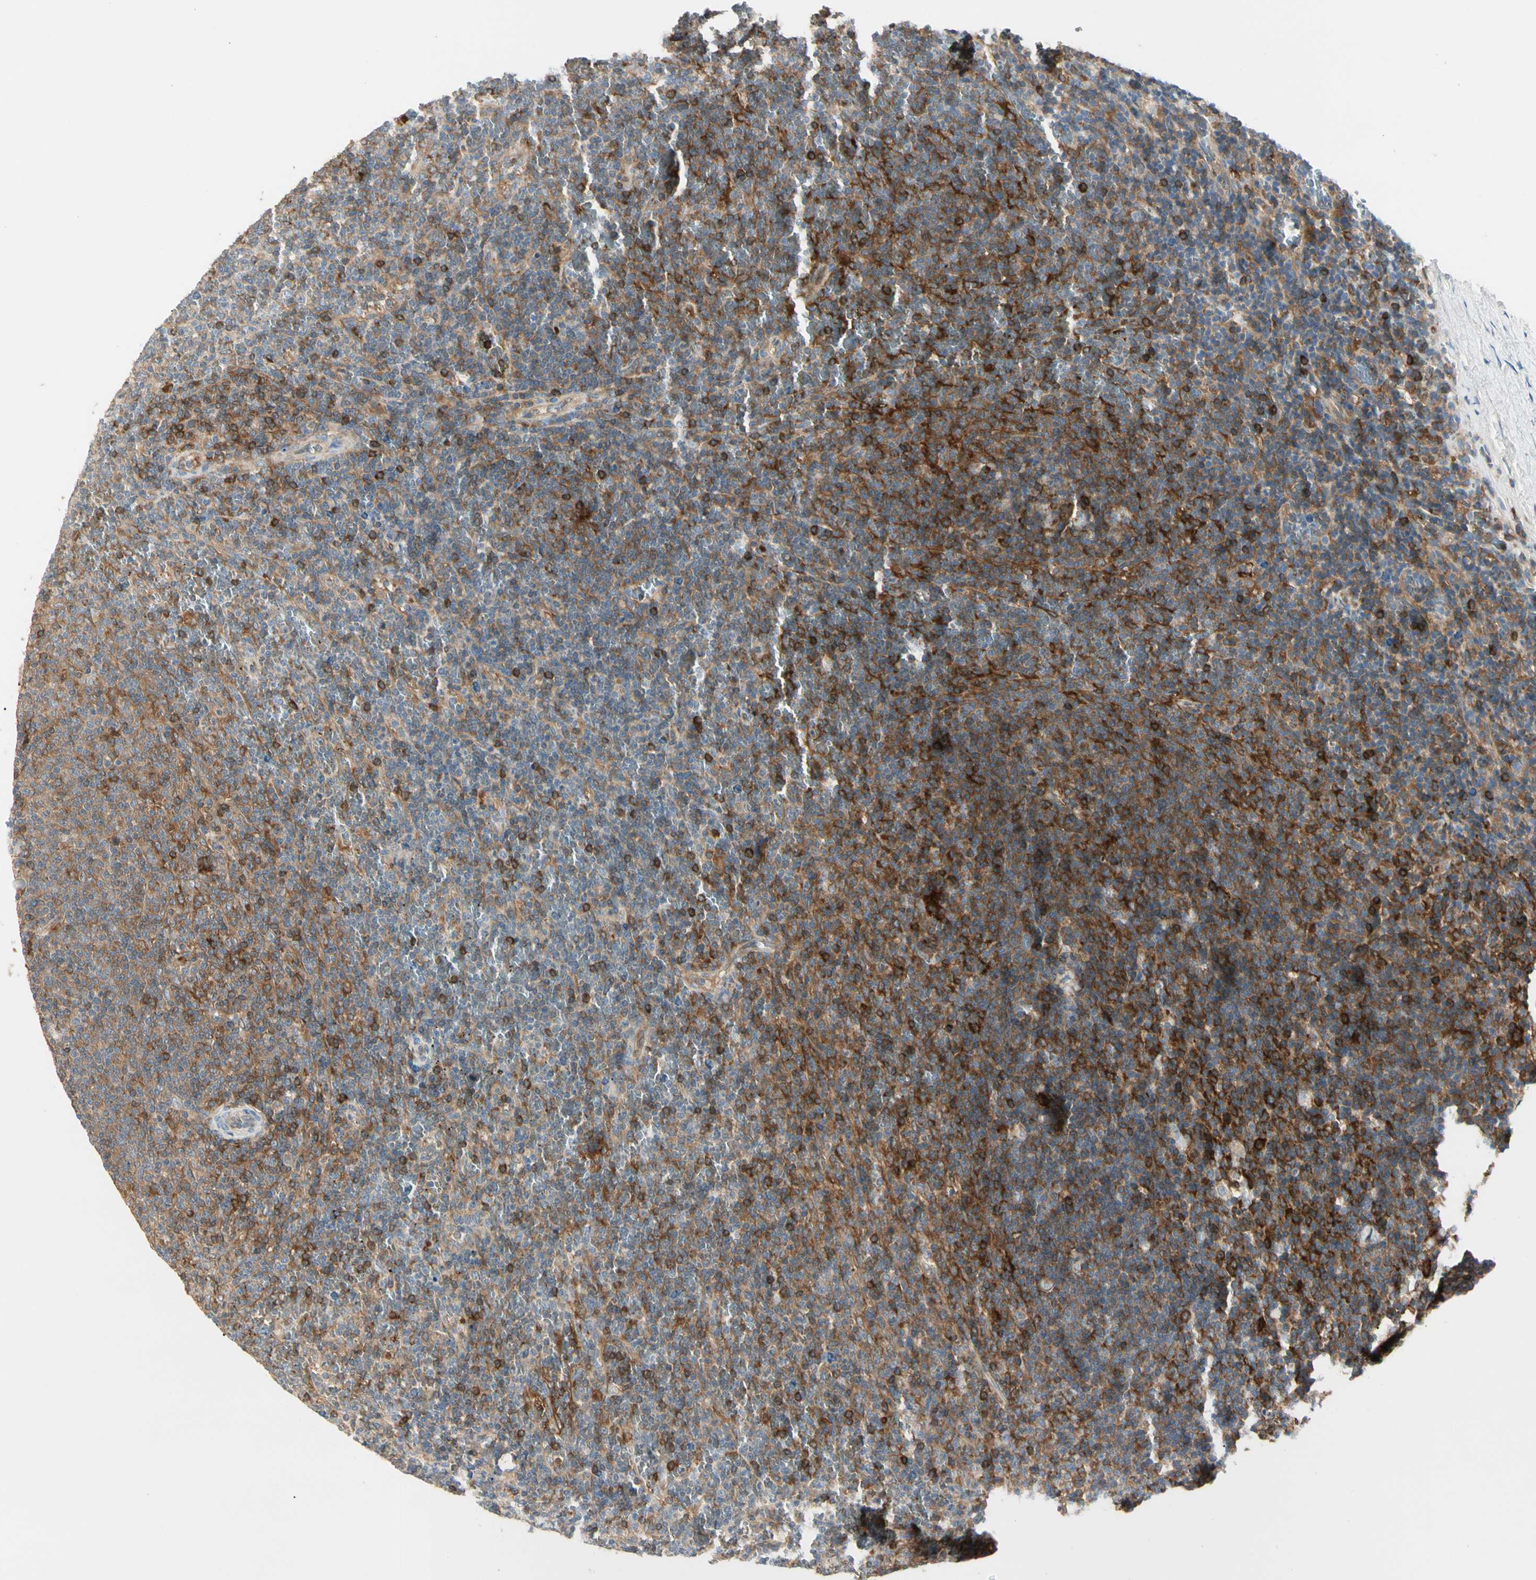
{"staining": {"intensity": "moderate", "quantity": "25%-75%", "location": "cytoplasmic/membranous"}, "tissue": "lymphoma", "cell_type": "Tumor cells", "image_type": "cancer", "snomed": [{"axis": "morphology", "description": "Malignant lymphoma, non-Hodgkin's type, Low grade"}, {"axis": "topography", "description": "Spleen"}], "caption": "IHC micrograph of lymphoma stained for a protein (brown), which displays medium levels of moderate cytoplasmic/membranous staining in approximately 25%-75% of tumor cells.", "gene": "NFKB2", "patient": {"sex": "female", "age": 50}}